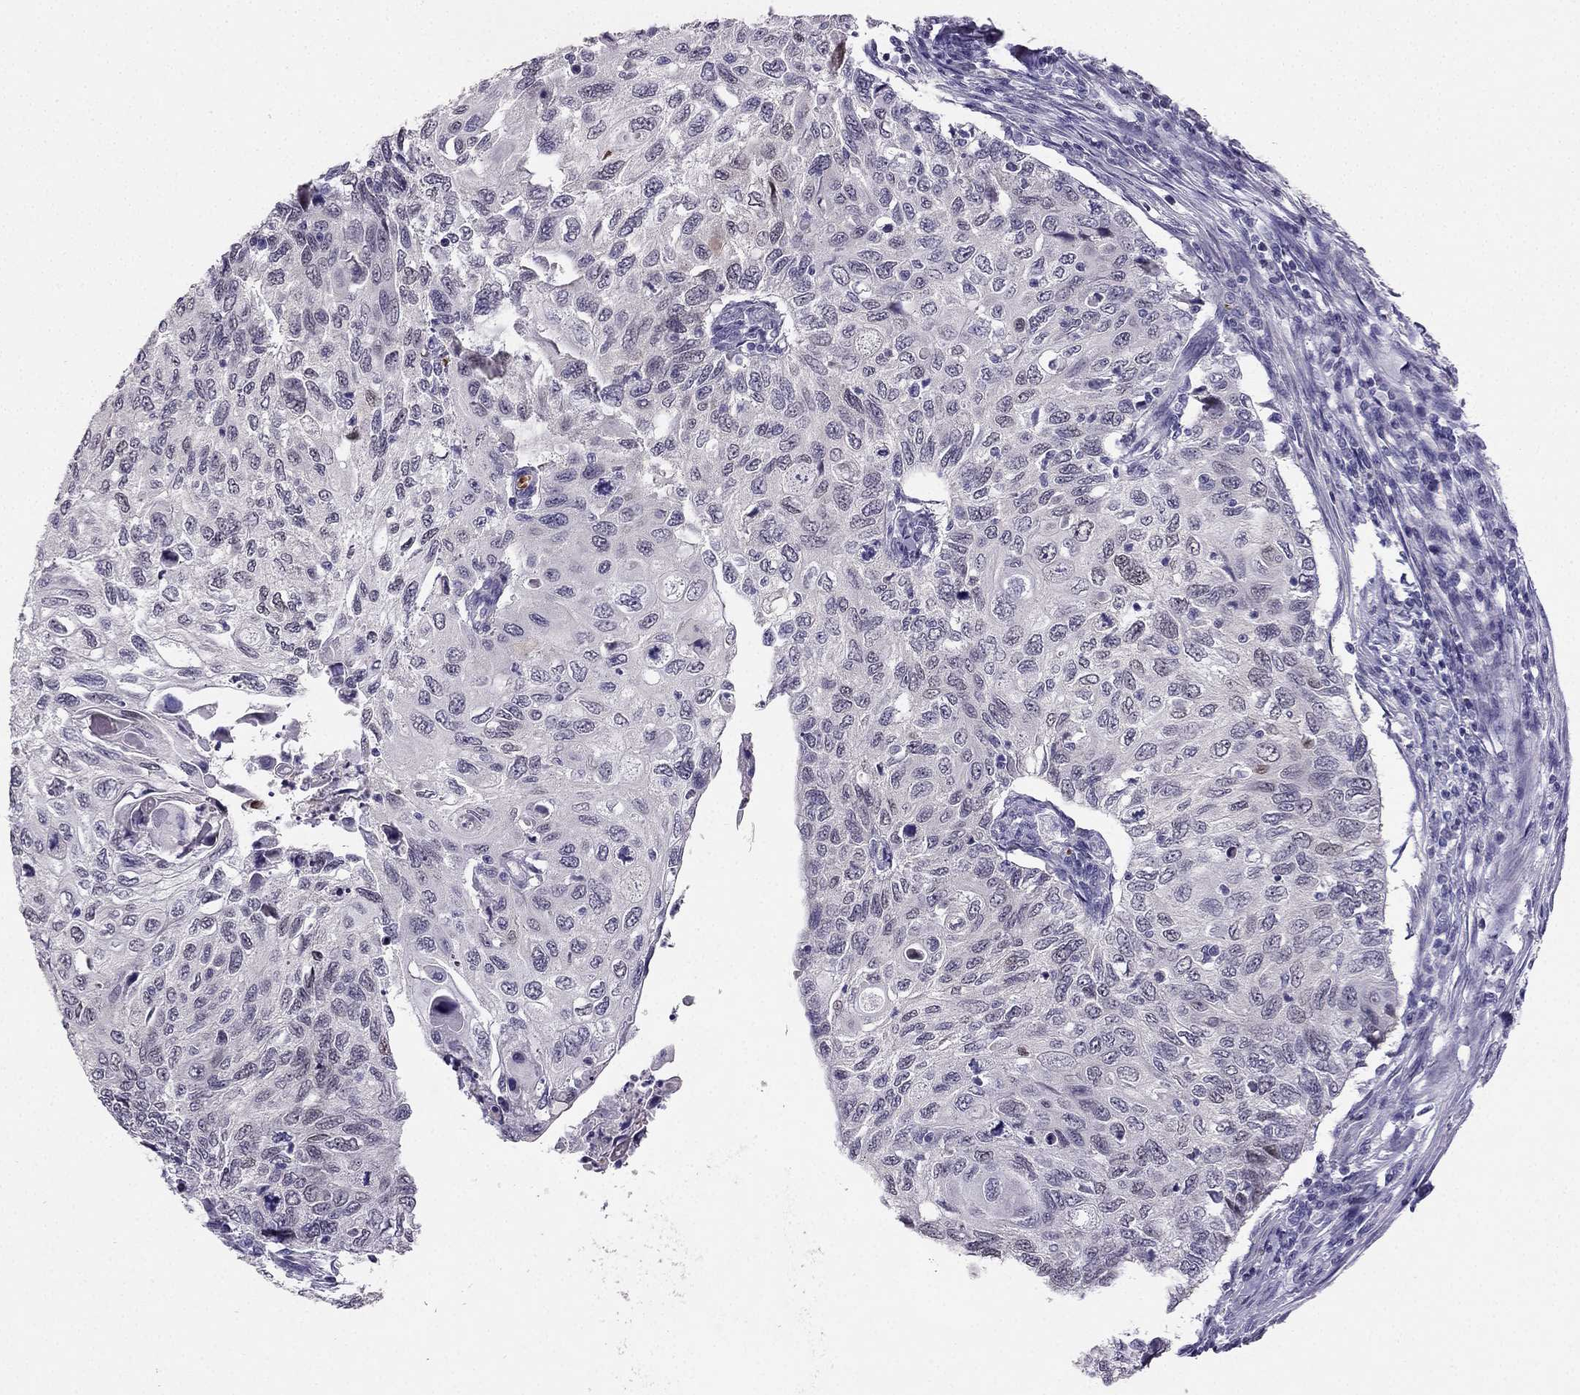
{"staining": {"intensity": "negative", "quantity": "none", "location": "none"}, "tissue": "cervical cancer", "cell_type": "Tumor cells", "image_type": "cancer", "snomed": [{"axis": "morphology", "description": "Squamous cell carcinoma, NOS"}, {"axis": "topography", "description": "Cervix"}], "caption": "High magnification brightfield microscopy of cervical cancer stained with DAB (brown) and counterstained with hematoxylin (blue): tumor cells show no significant positivity.", "gene": "RSPH14", "patient": {"sex": "female", "age": 70}}